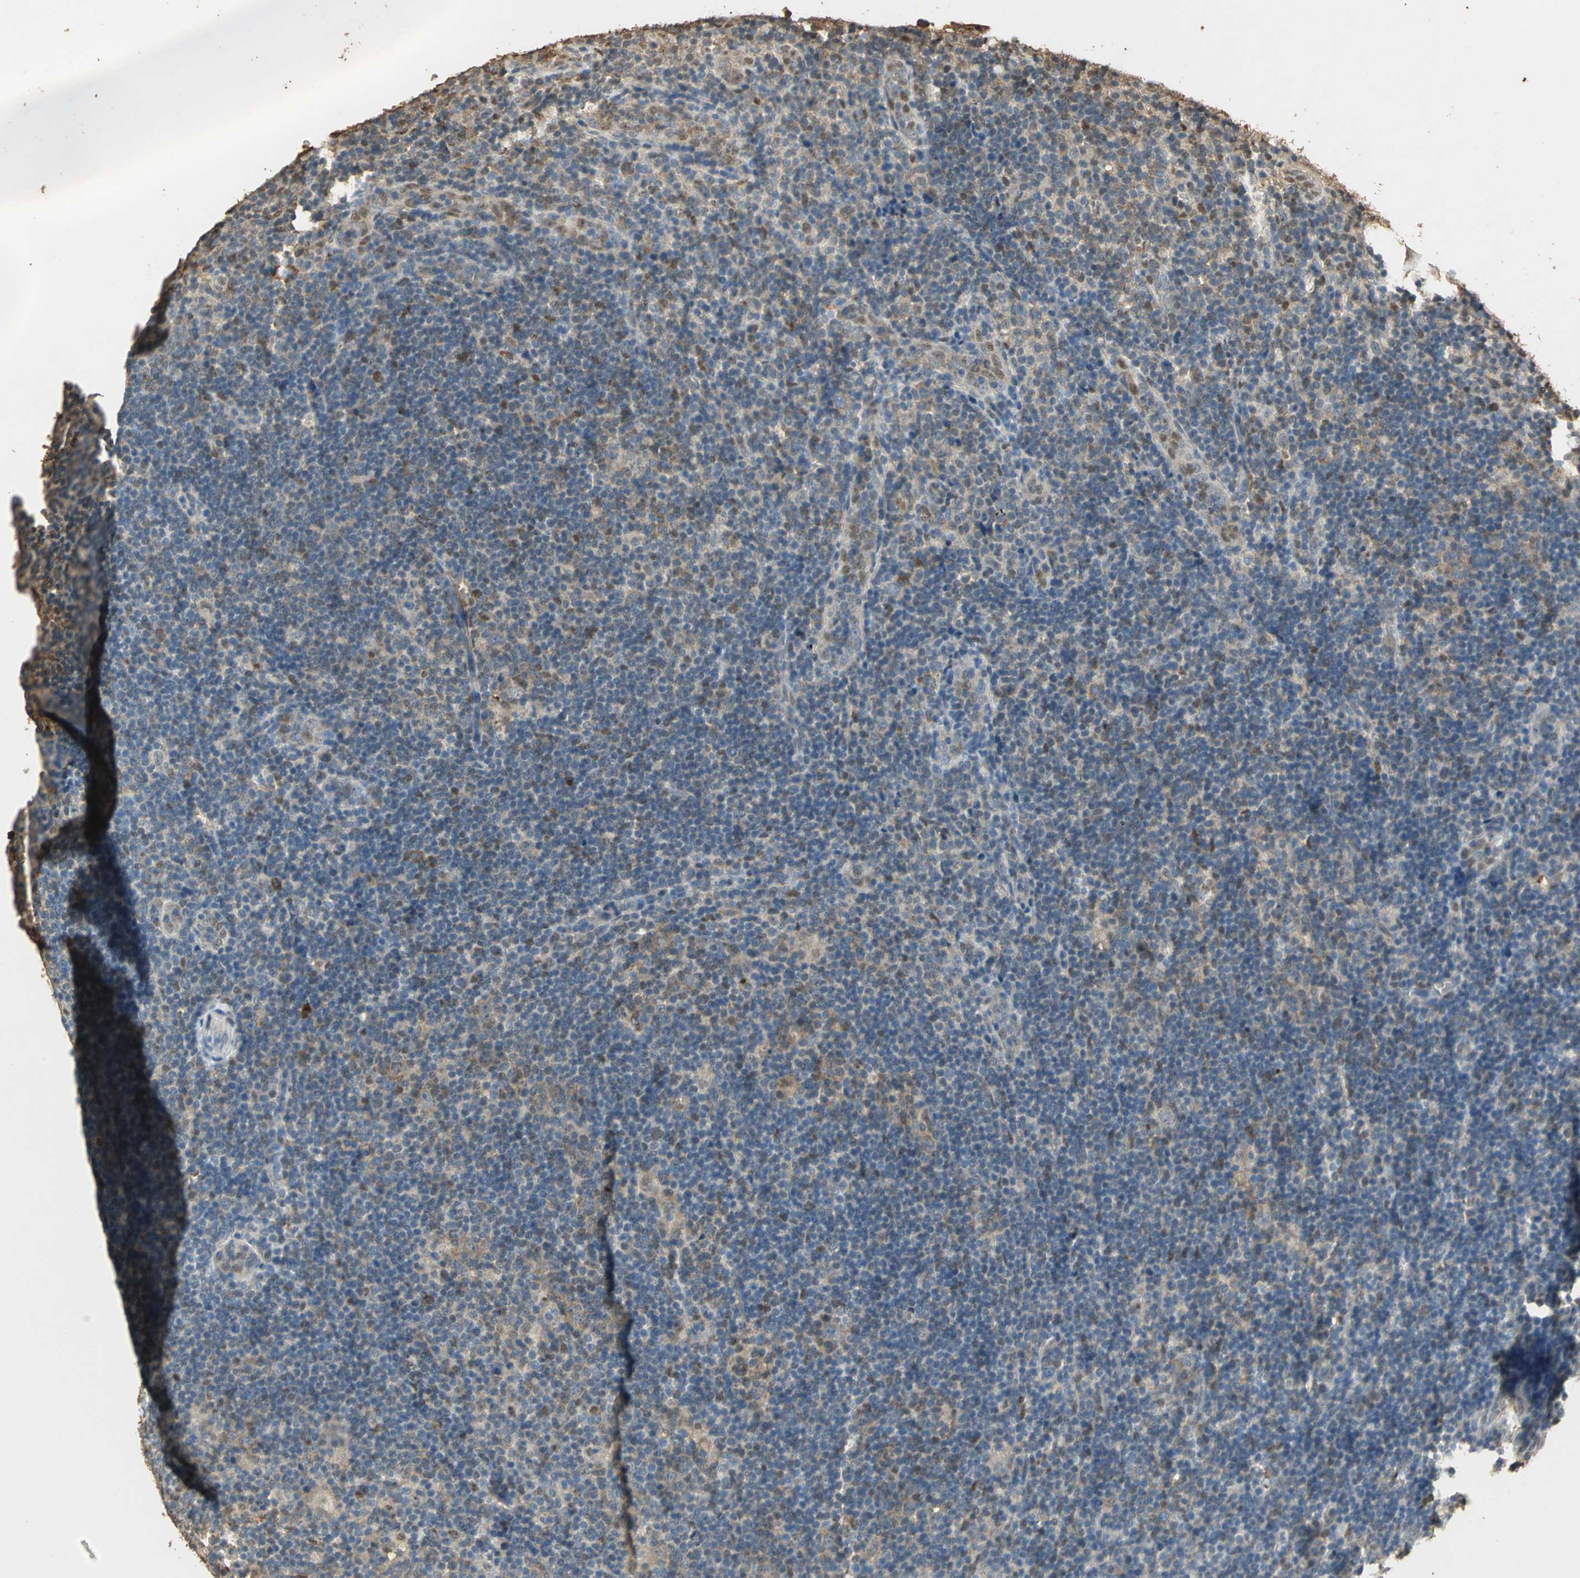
{"staining": {"intensity": "negative", "quantity": "none", "location": "none"}, "tissue": "lymphoma", "cell_type": "Tumor cells", "image_type": "cancer", "snomed": [{"axis": "morphology", "description": "Hodgkin's disease, NOS"}, {"axis": "topography", "description": "Lymph node"}], "caption": "Human lymphoma stained for a protein using immunohistochemistry displays no expression in tumor cells.", "gene": "GAPDH", "patient": {"sex": "female", "age": 57}}